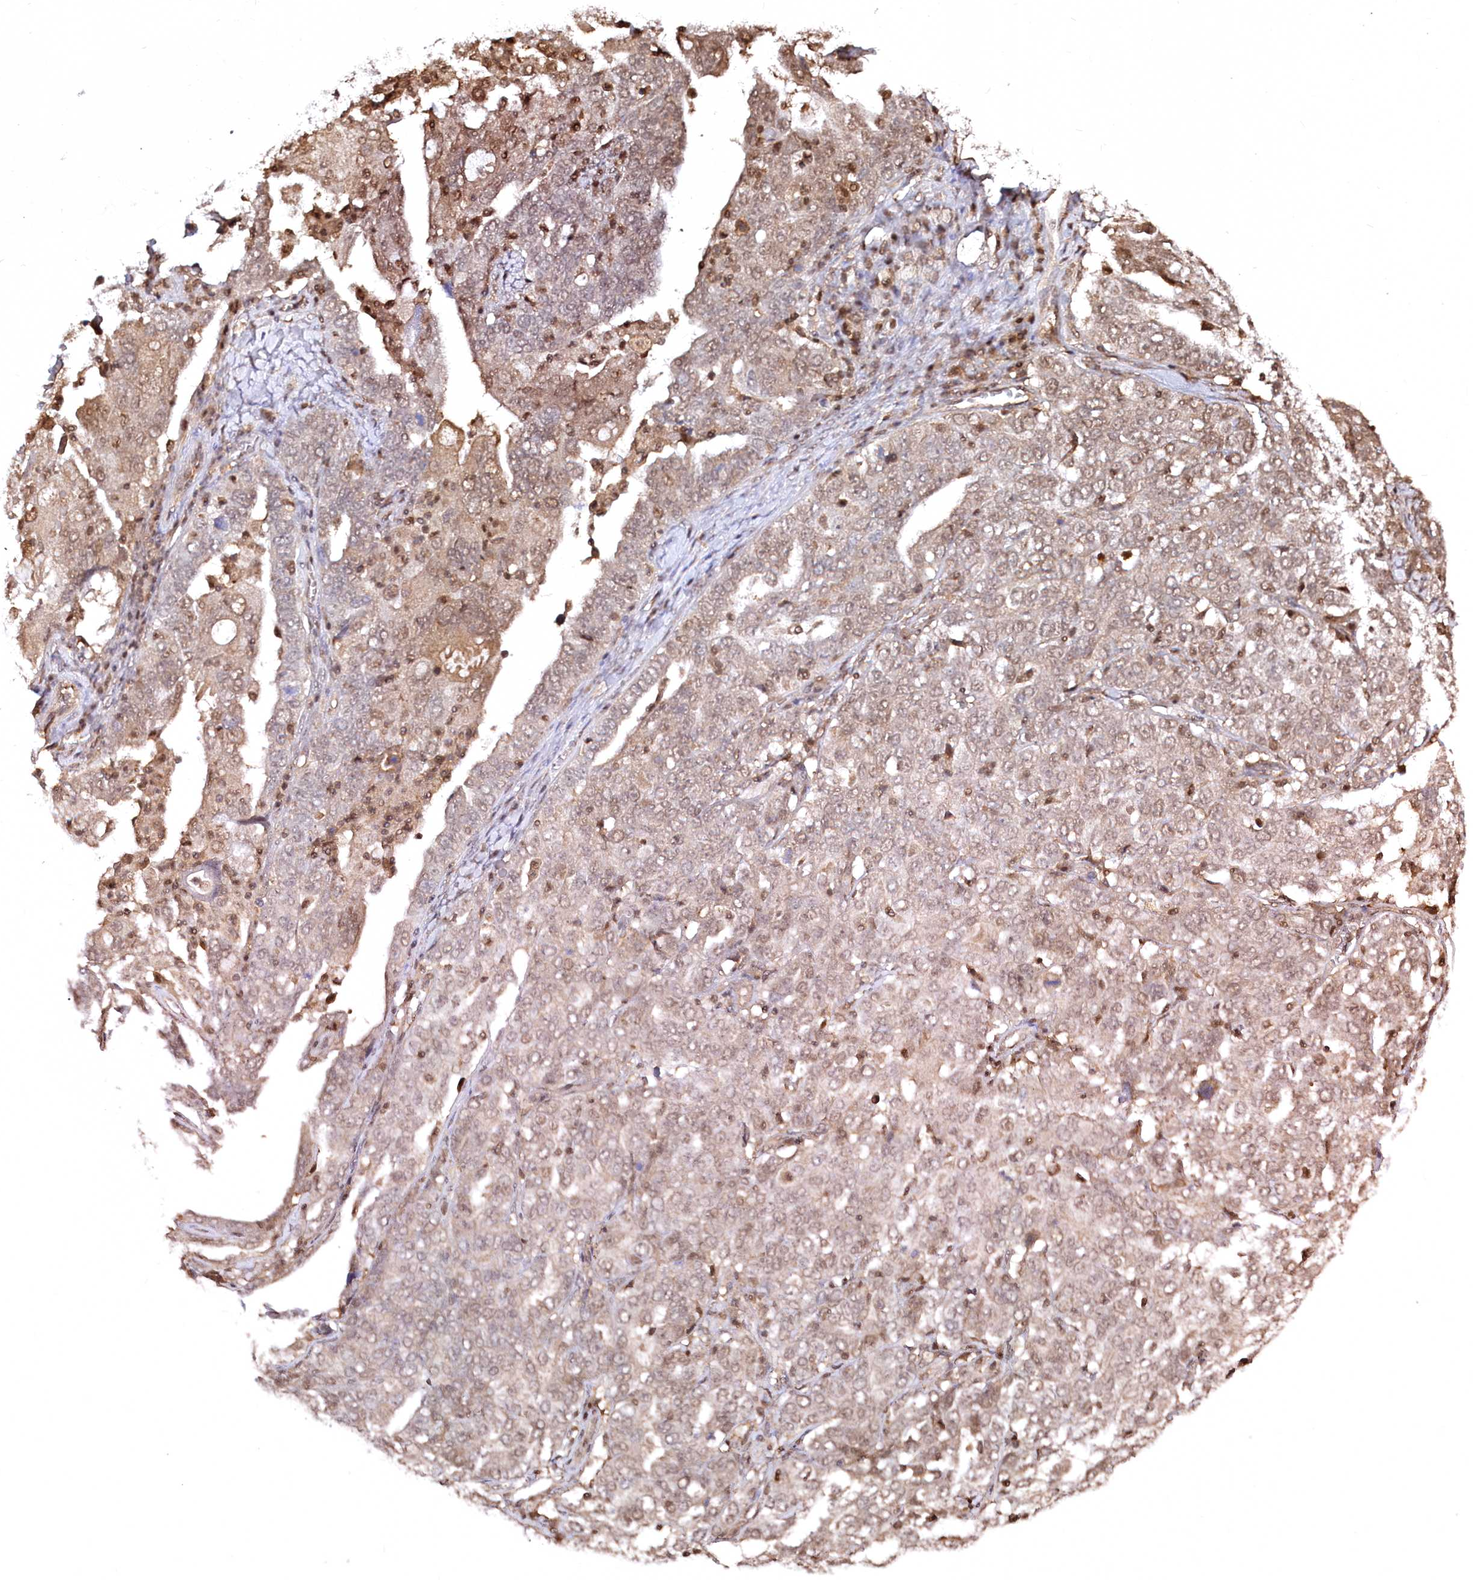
{"staining": {"intensity": "moderate", "quantity": "25%-75%", "location": "cytoplasmic/membranous,nuclear"}, "tissue": "ovarian cancer", "cell_type": "Tumor cells", "image_type": "cancer", "snomed": [{"axis": "morphology", "description": "Carcinoma, endometroid"}, {"axis": "topography", "description": "Ovary"}], "caption": "Endometroid carcinoma (ovarian) stained for a protein (brown) demonstrates moderate cytoplasmic/membranous and nuclear positive staining in about 25%-75% of tumor cells.", "gene": "PSMA1", "patient": {"sex": "female", "age": 62}}